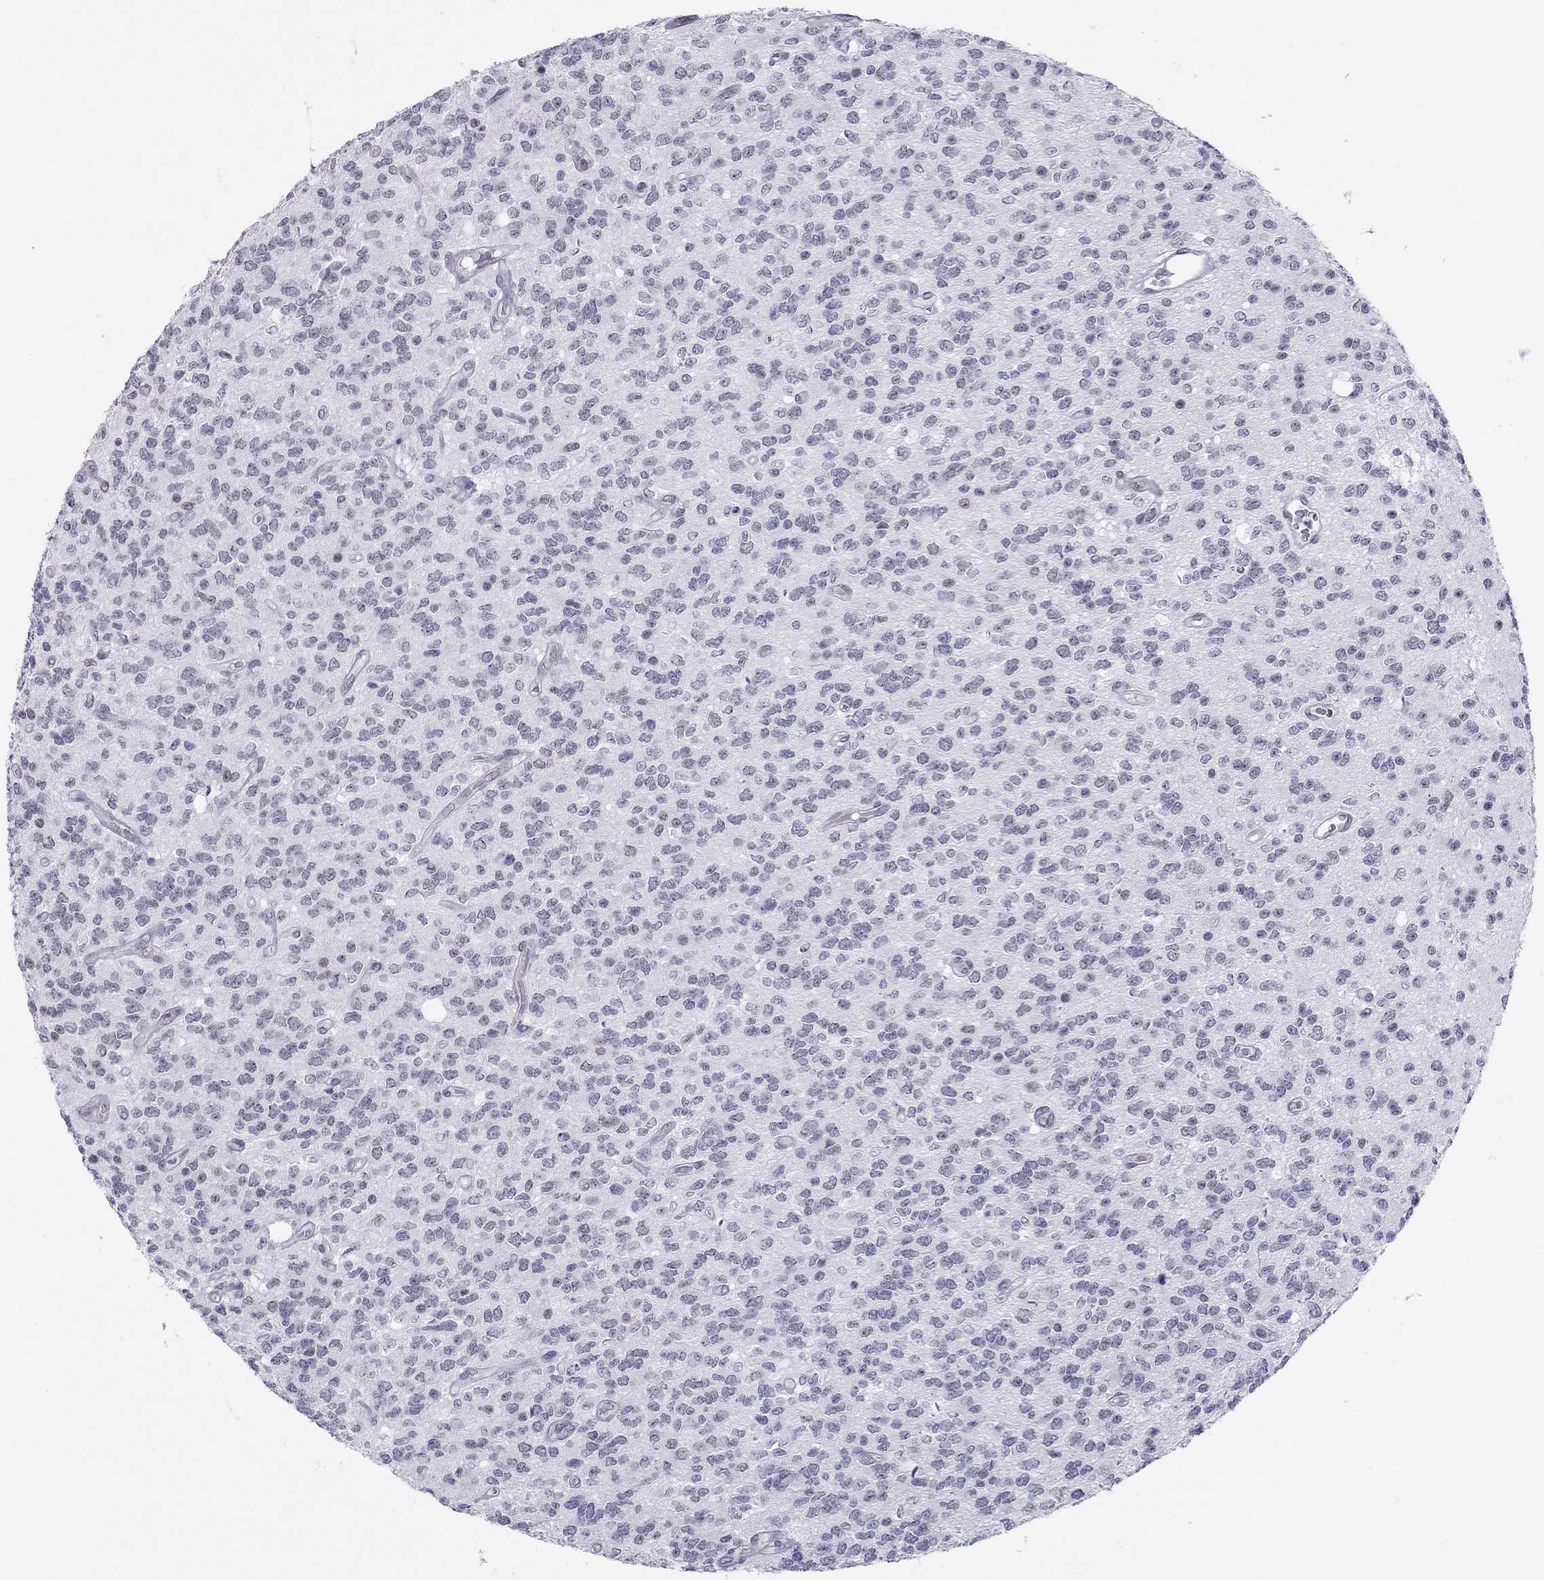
{"staining": {"intensity": "negative", "quantity": "none", "location": "none"}, "tissue": "glioma", "cell_type": "Tumor cells", "image_type": "cancer", "snomed": [{"axis": "morphology", "description": "Glioma, malignant, Low grade"}, {"axis": "topography", "description": "Brain"}], "caption": "Immunohistochemistry of human glioma reveals no expression in tumor cells. (Brightfield microscopy of DAB IHC at high magnification).", "gene": "JHY", "patient": {"sex": "female", "age": 45}}